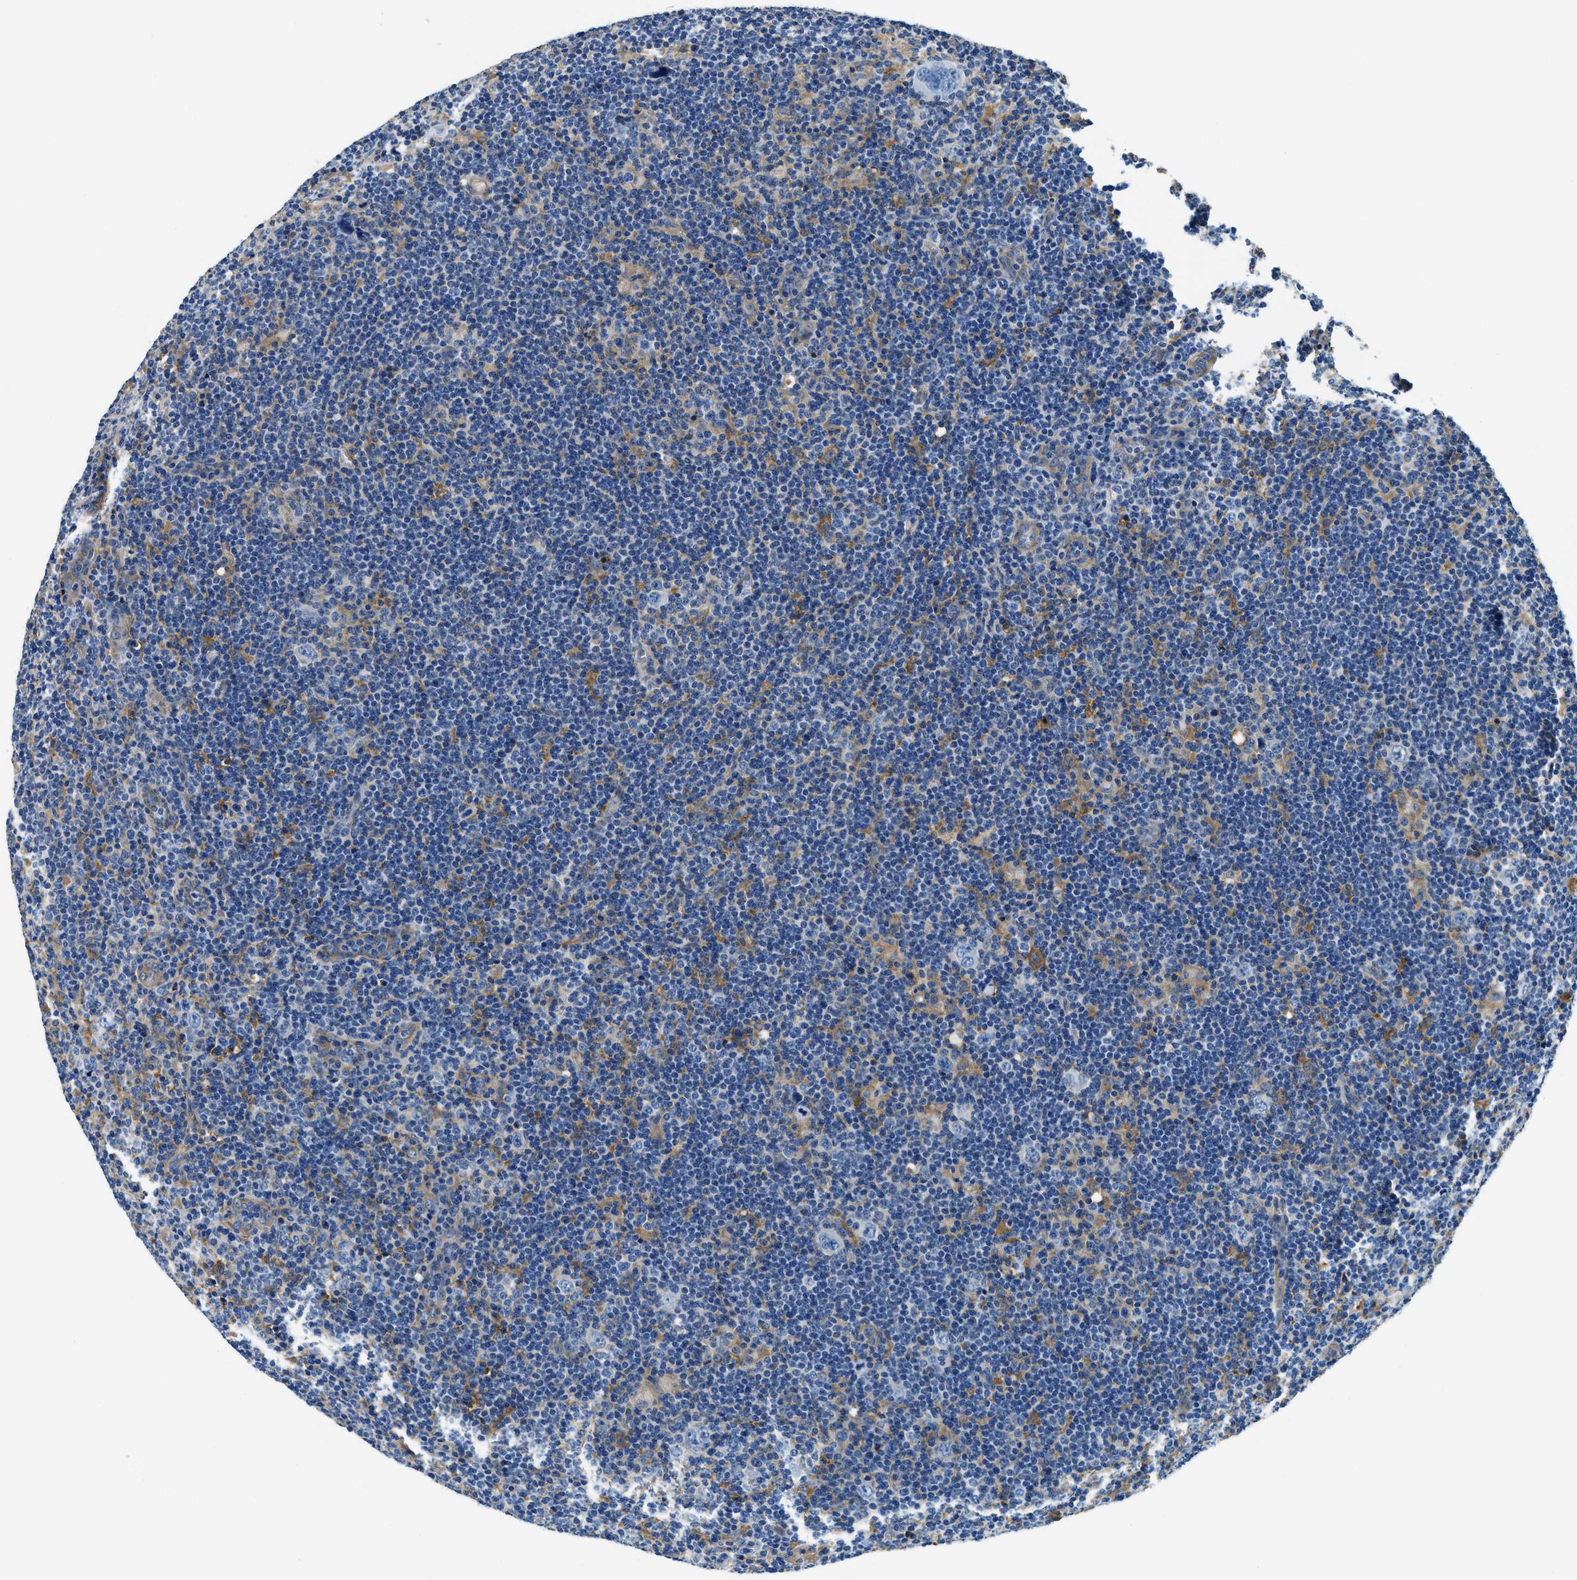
{"staining": {"intensity": "negative", "quantity": "none", "location": "none"}, "tissue": "lymphoma", "cell_type": "Tumor cells", "image_type": "cancer", "snomed": [{"axis": "morphology", "description": "Hodgkin's disease, NOS"}, {"axis": "topography", "description": "Lymph node"}], "caption": "Tumor cells show no significant positivity in lymphoma.", "gene": "TWF1", "patient": {"sex": "female", "age": 57}}